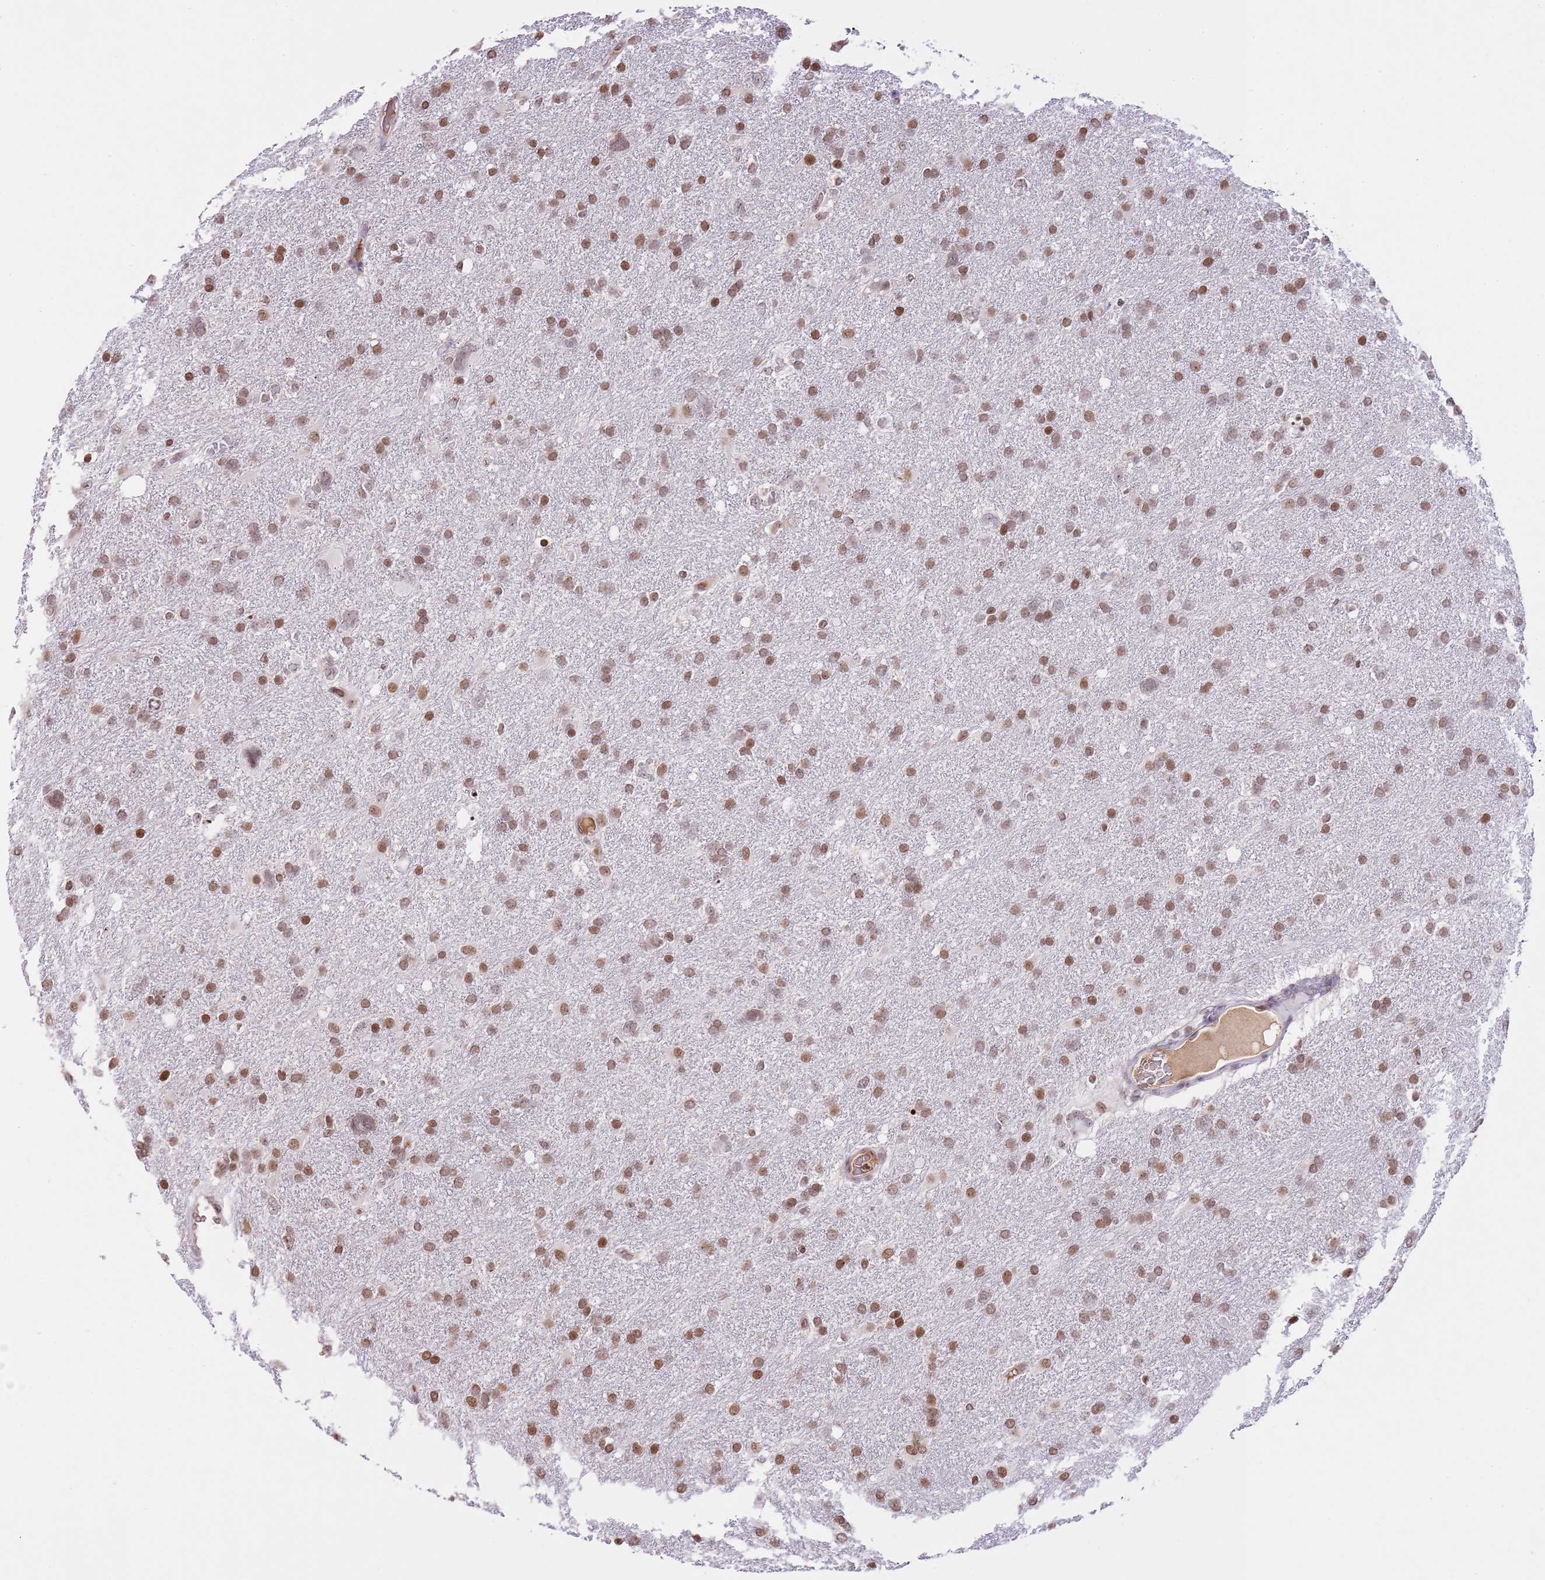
{"staining": {"intensity": "moderate", "quantity": ">75%", "location": "nuclear"}, "tissue": "glioma", "cell_type": "Tumor cells", "image_type": "cancer", "snomed": [{"axis": "morphology", "description": "Glioma, malignant, High grade"}, {"axis": "topography", "description": "Brain"}], "caption": "Tumor cells reveal medium levels of moderate nuclear staining in approximately >75% of cells in human glioma.", "gene": "KPNA3", "patient": {"sex": "male", "age": 61}}